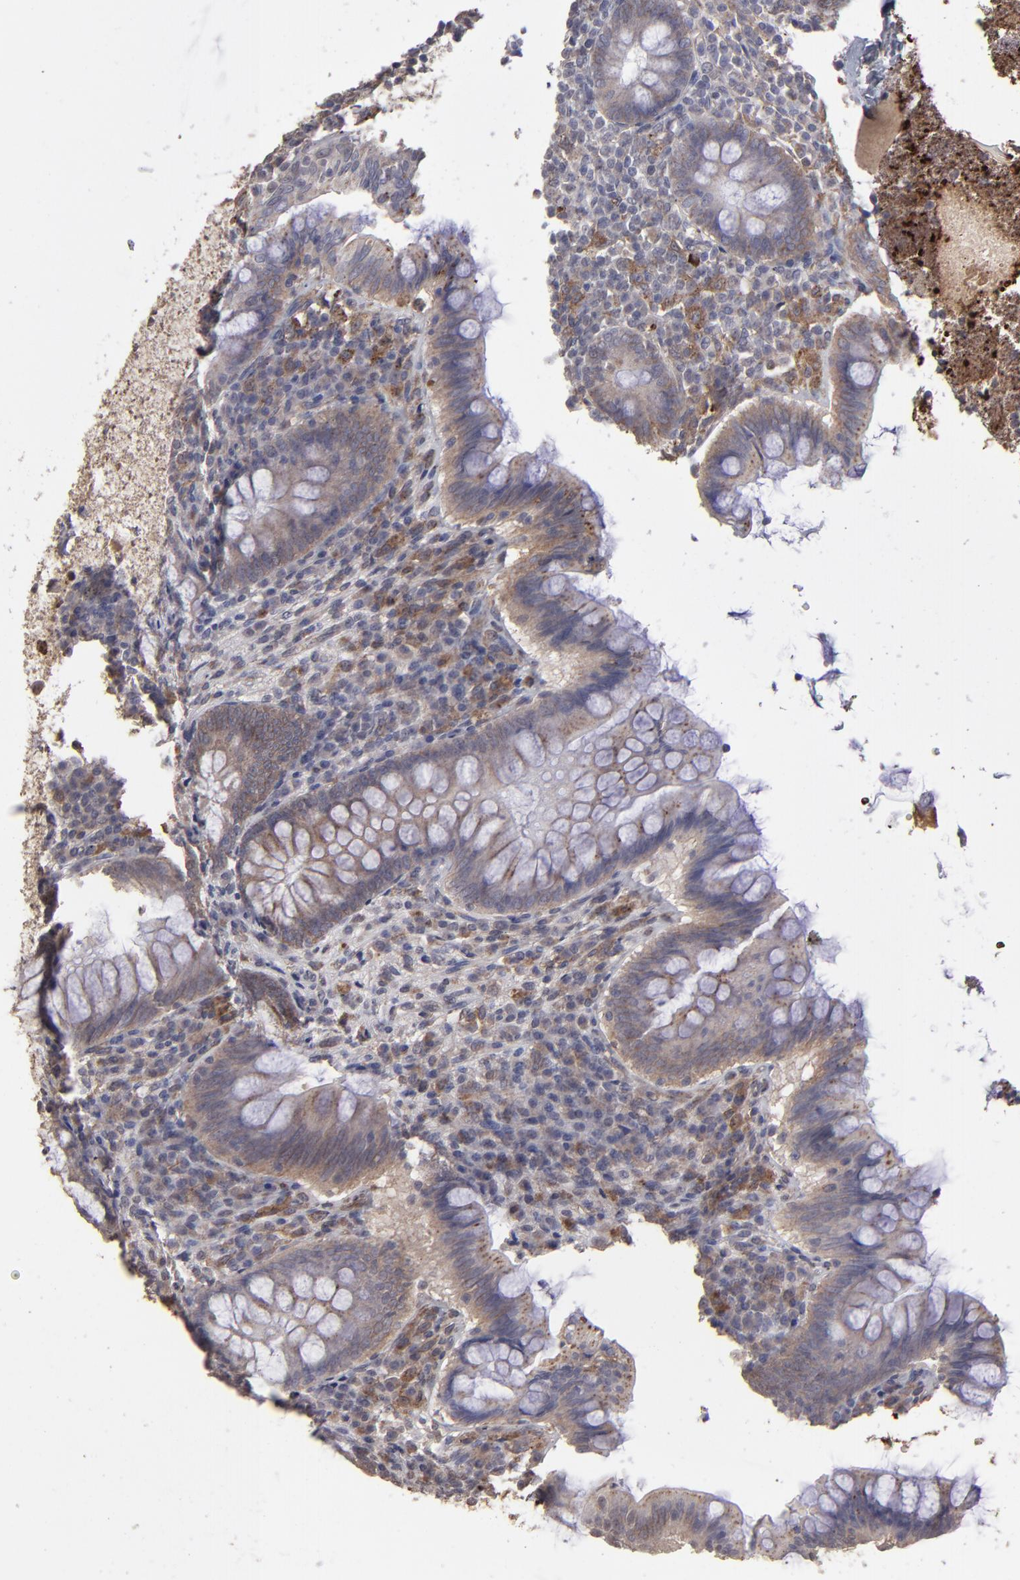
{"staining": {"intensity": "weak", "quantity": ">75%", "location": "cytoplasmic/membranous"}, "tissue": "appendix", "cell_type": "Glandular cells", "image_type": "normal", "snomed": [{"axis": "morphology", "description": "Normal tissue, NOS"}, {"axis": "topography", "description": "Appendix"}], "caption": "Protein staining demonstrates weak cytoplasmic/membranous positivity in about >75% of glandular cells in normal appendix.", "gene": "ITGB5", "patient": {"sex": "female", "age": 66}}